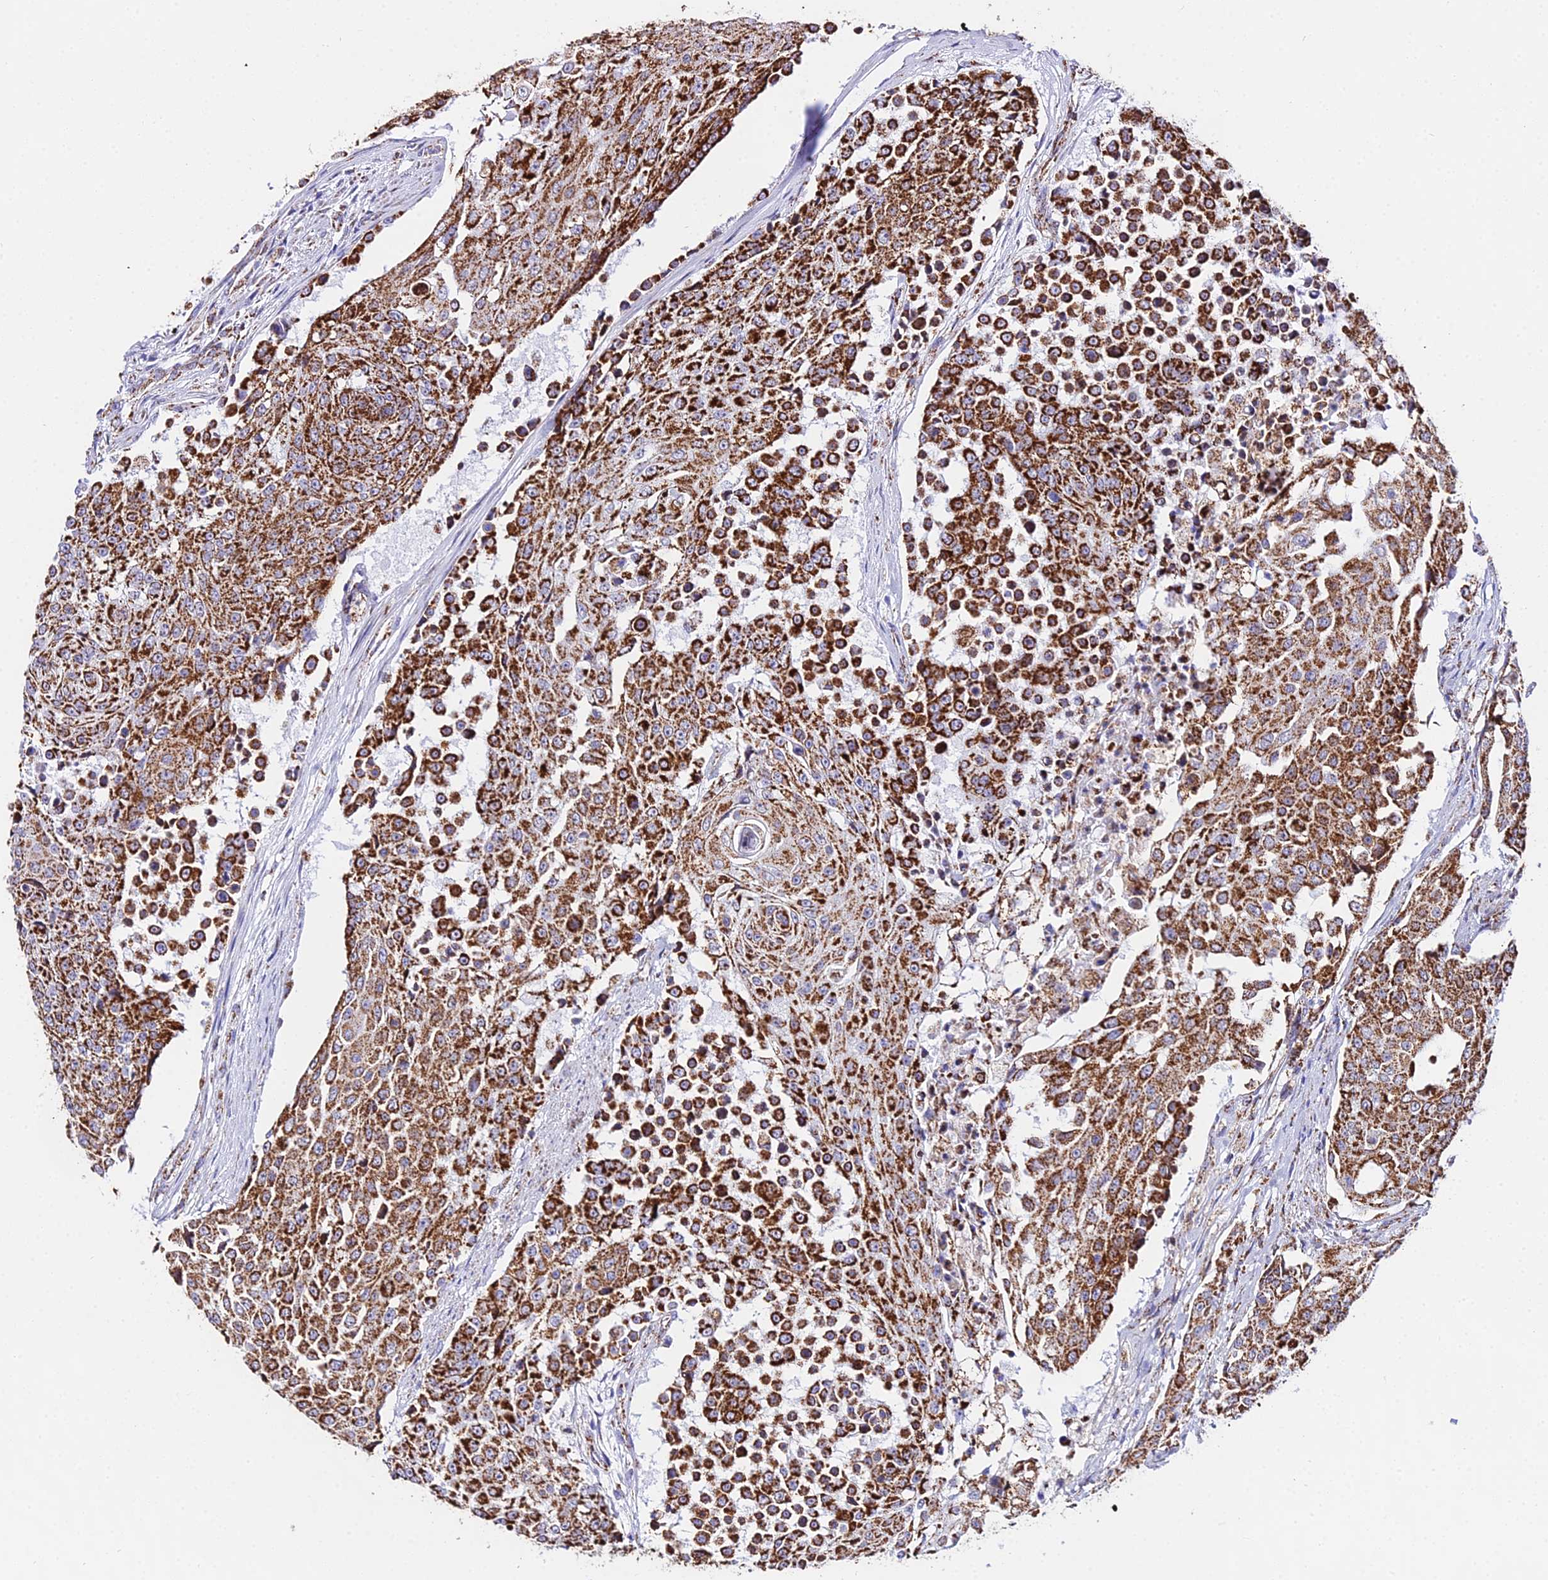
{"staining": {"intensity": "strong", "quantity": ">75%", "location": "cytoplasmic/membranous"}, "tissue": "urothelial cancer", "cell_type": "Tumor cells", "image_type": "cancer", "snomed": [{"axis": "morphology", "description": "Urothelial carcinoma, High grade"}, {"axis": "topography", "description": "Urinary bladder"}], "caption": "An image of urothelial cancer stained for a protein displays strong cytoplasmic/membranous brown staining in tumor cells.", "gene": "ATP5PD", "patient": {"sex": "female", "age": 63}}